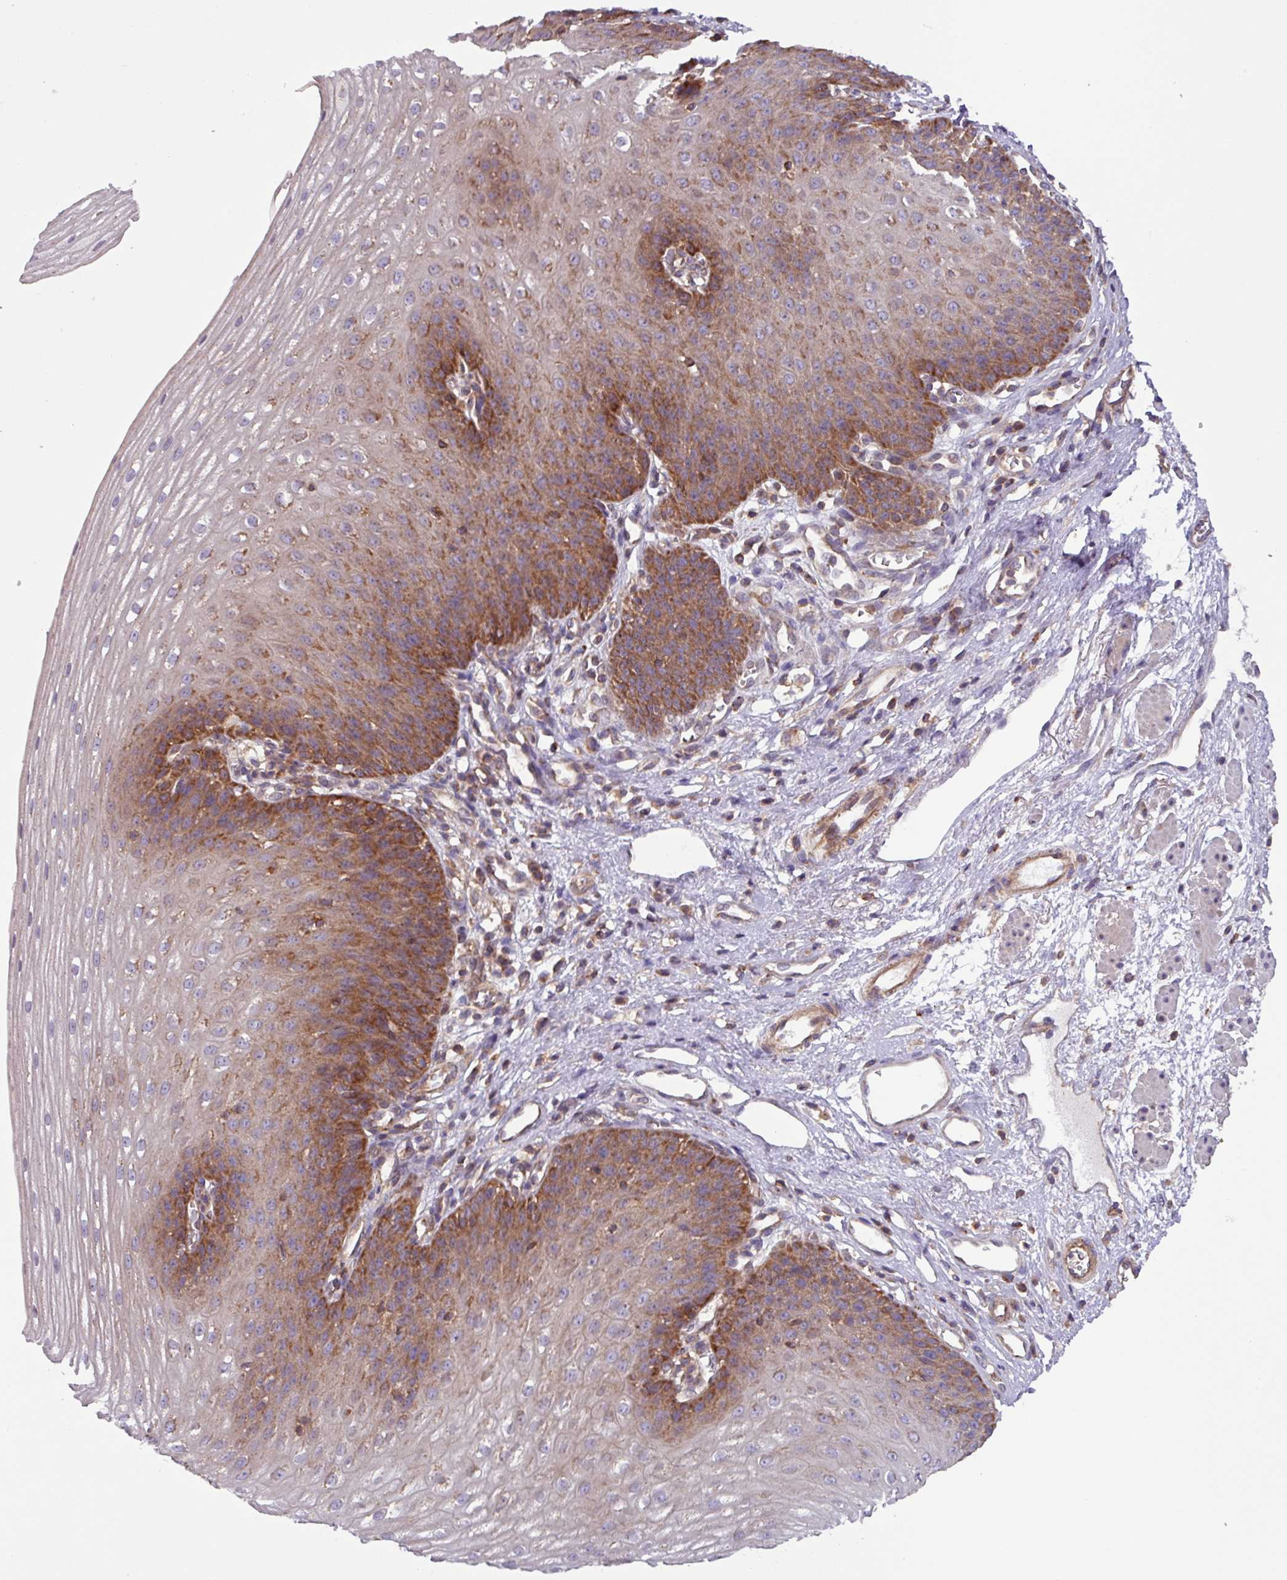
{"staining": {"intensity": "moderate", "quantity": ">75%", "location": "cytoplasmic/membranous"}, "tissue": "esophagus", "cell_type": "Squamous epithelial cells", "image_type": "normal", "snomed": [{"axis": "morphology", "description": "Normal tissue, NOS"}, {"axis": "topography", "description": "Esophagus"}], "caption": "Protein staining reveals moderate cytoplasmic/membranous staining in approximately >75% of squamous epithelial cells in unremarkable esophagus.", "gene": "PLEKHD1", "patient": {"sex": "male", "age": 71}}